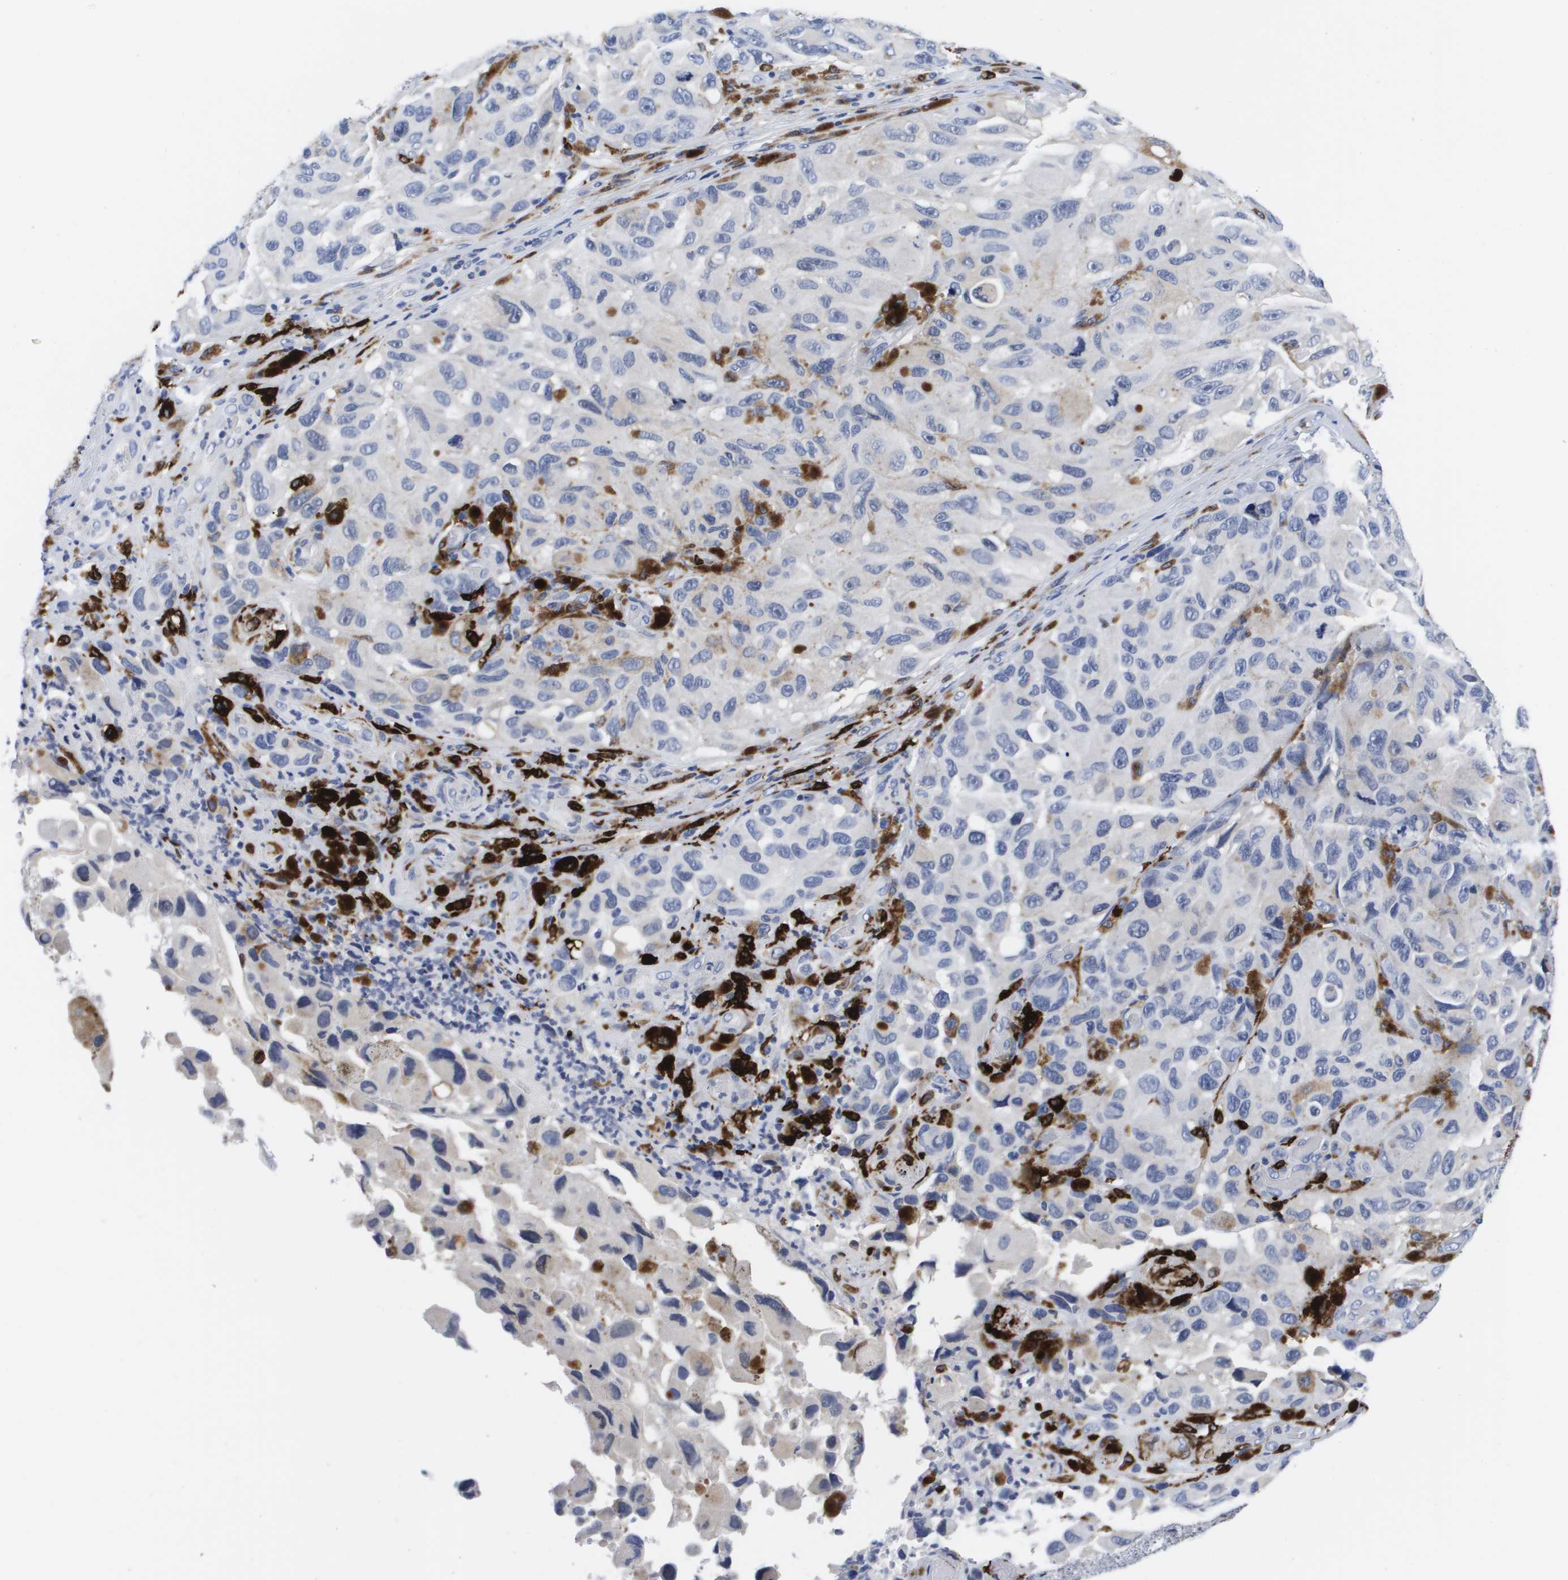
{"staining": {"intensity": "negative", "quantity": "none", "location": "none"}, "tissue": "melanoma", "cell_type": "Tumor cells", "image_type": "cancer", "snomed": [{"axis": "morphology", "description": "Malignant melanoma, NOS"}, {"axis": "topography", "description": "Skin"}], "caption": "Human melanoma stained for a protein using IHC shows no staining in tumor cells.", "gene": "HMOX1", "patient": {"sex": "female", "age": 73}}